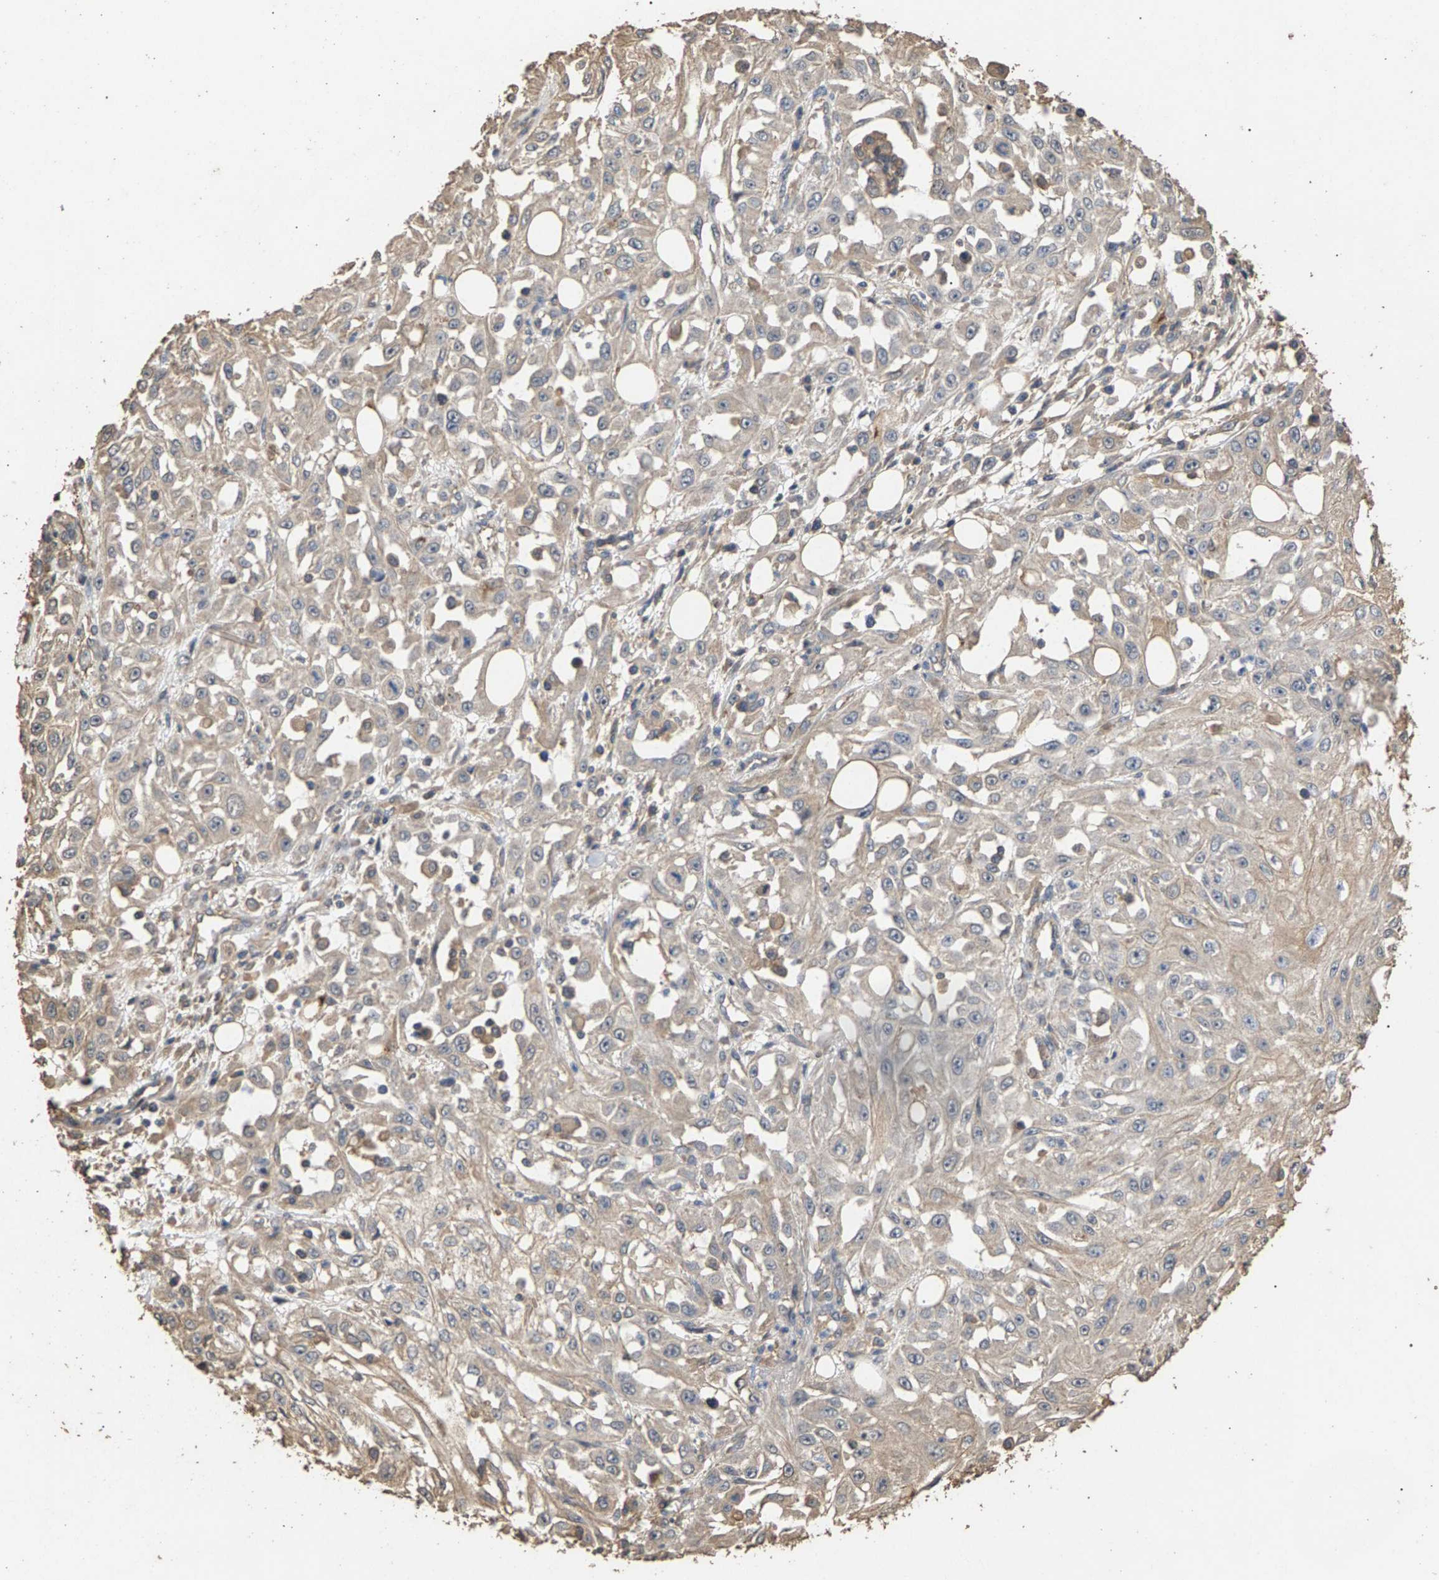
{"staining": {"intensity": "weak", "quantity": "<25%", "location": "cytoplasmic/membranous"}, "tissue": "skin cancer", "cell_type": "Tumor cells", "image_type": "cancer", "snomed": [{"axis": "morphology", "description": "Squamous cell carcinoma, NOS"}, {"axis": "morphology", "description": "Squamous cell carcinoma, metastatic, NOS"}, {"axis": "topography", "description": "Skin"}, {"axis": "topography", "description": "Lymph node"}], "caption": "Immunohistochemistry photomicrograph of neoplastic tissue: skin cancer stained with DAB displays no significant protein positivity in tumor cells. (Immunohistochemistry (ihc), brightfield microscopy, high magnification).", "gene": "HTRA3", "patient": {"sex": "male", "age": 75}}